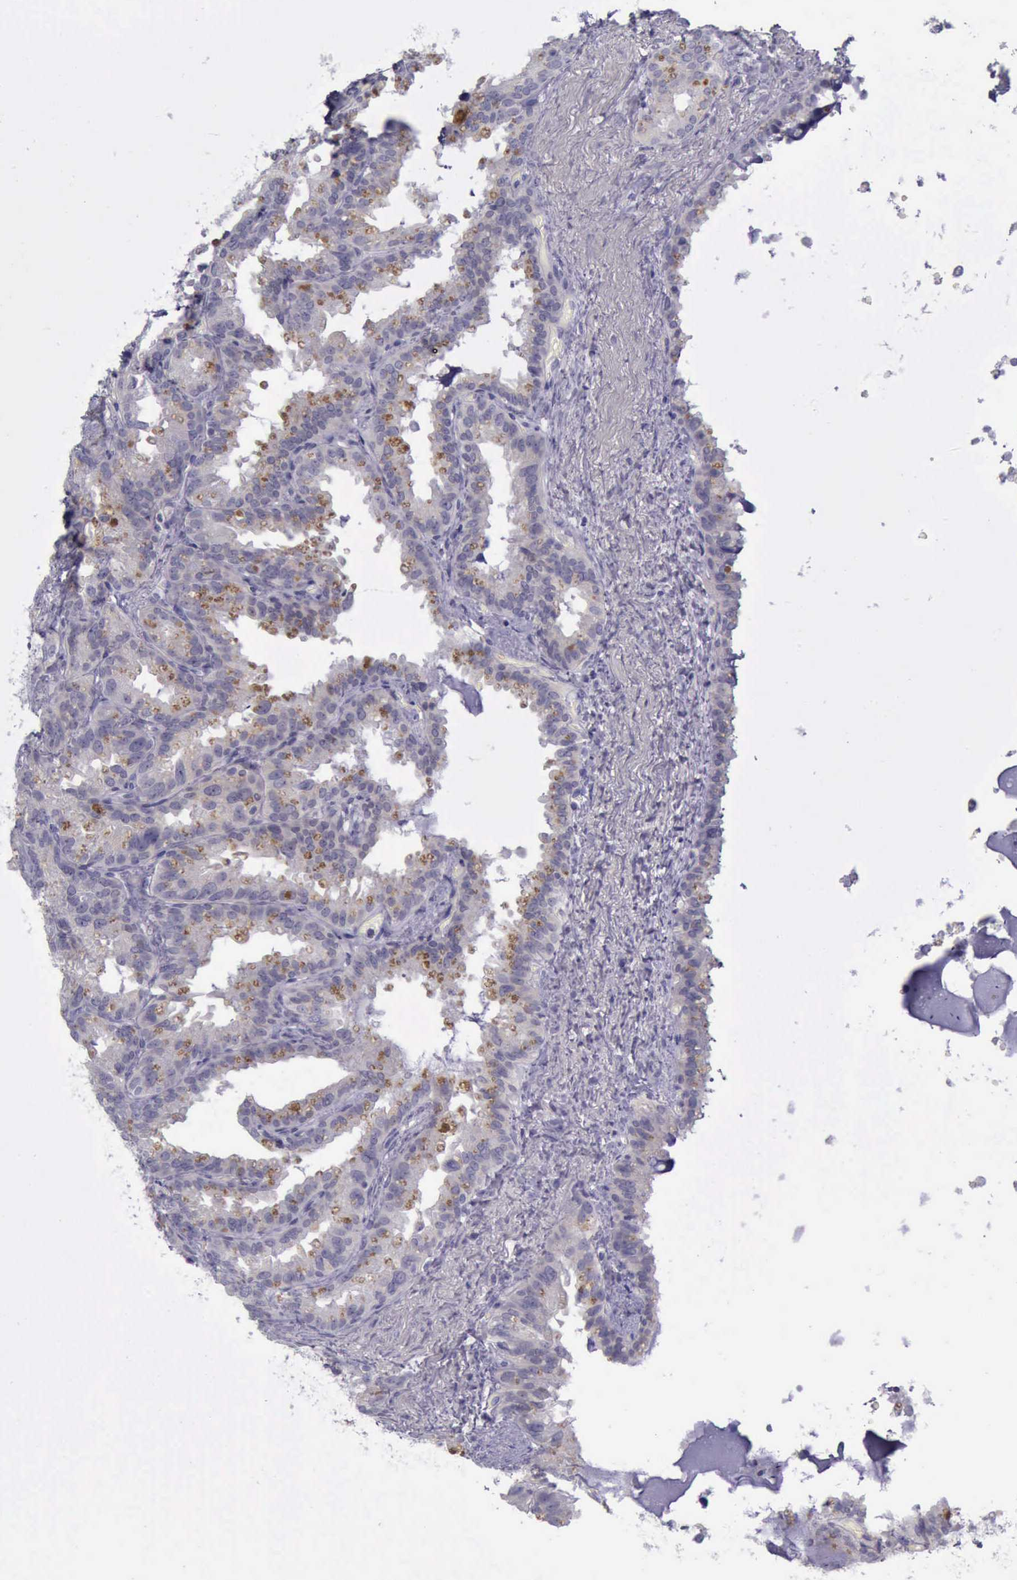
{"staining": {"intensity": "weak", "quantity": "25%-75%", "location": "cytoplasmic/membranous"}, "tissue": "seminal vesicle", "cell_type": "Glandular cells", "image_type": "normal", "snomed": [{"axis": "morphology", "description": "Normal tissue, NOS"}, {"axis": "topography", "description": "Prostate"}, {"axis": "topography", "description": "Seminal veicle"}], "caption": "Glandular cells display low levels of weak cytoplasmic/membranous staining in approximately 25%-75% of cells in unremarkable human seminal vesicle. The staining was performed using DAB, with brown indicating positive protein expression. Nuclei are stained blue with hematoxylin.", "gene": "ARNT2", "patient": {"sex": "male", "age": 63}}